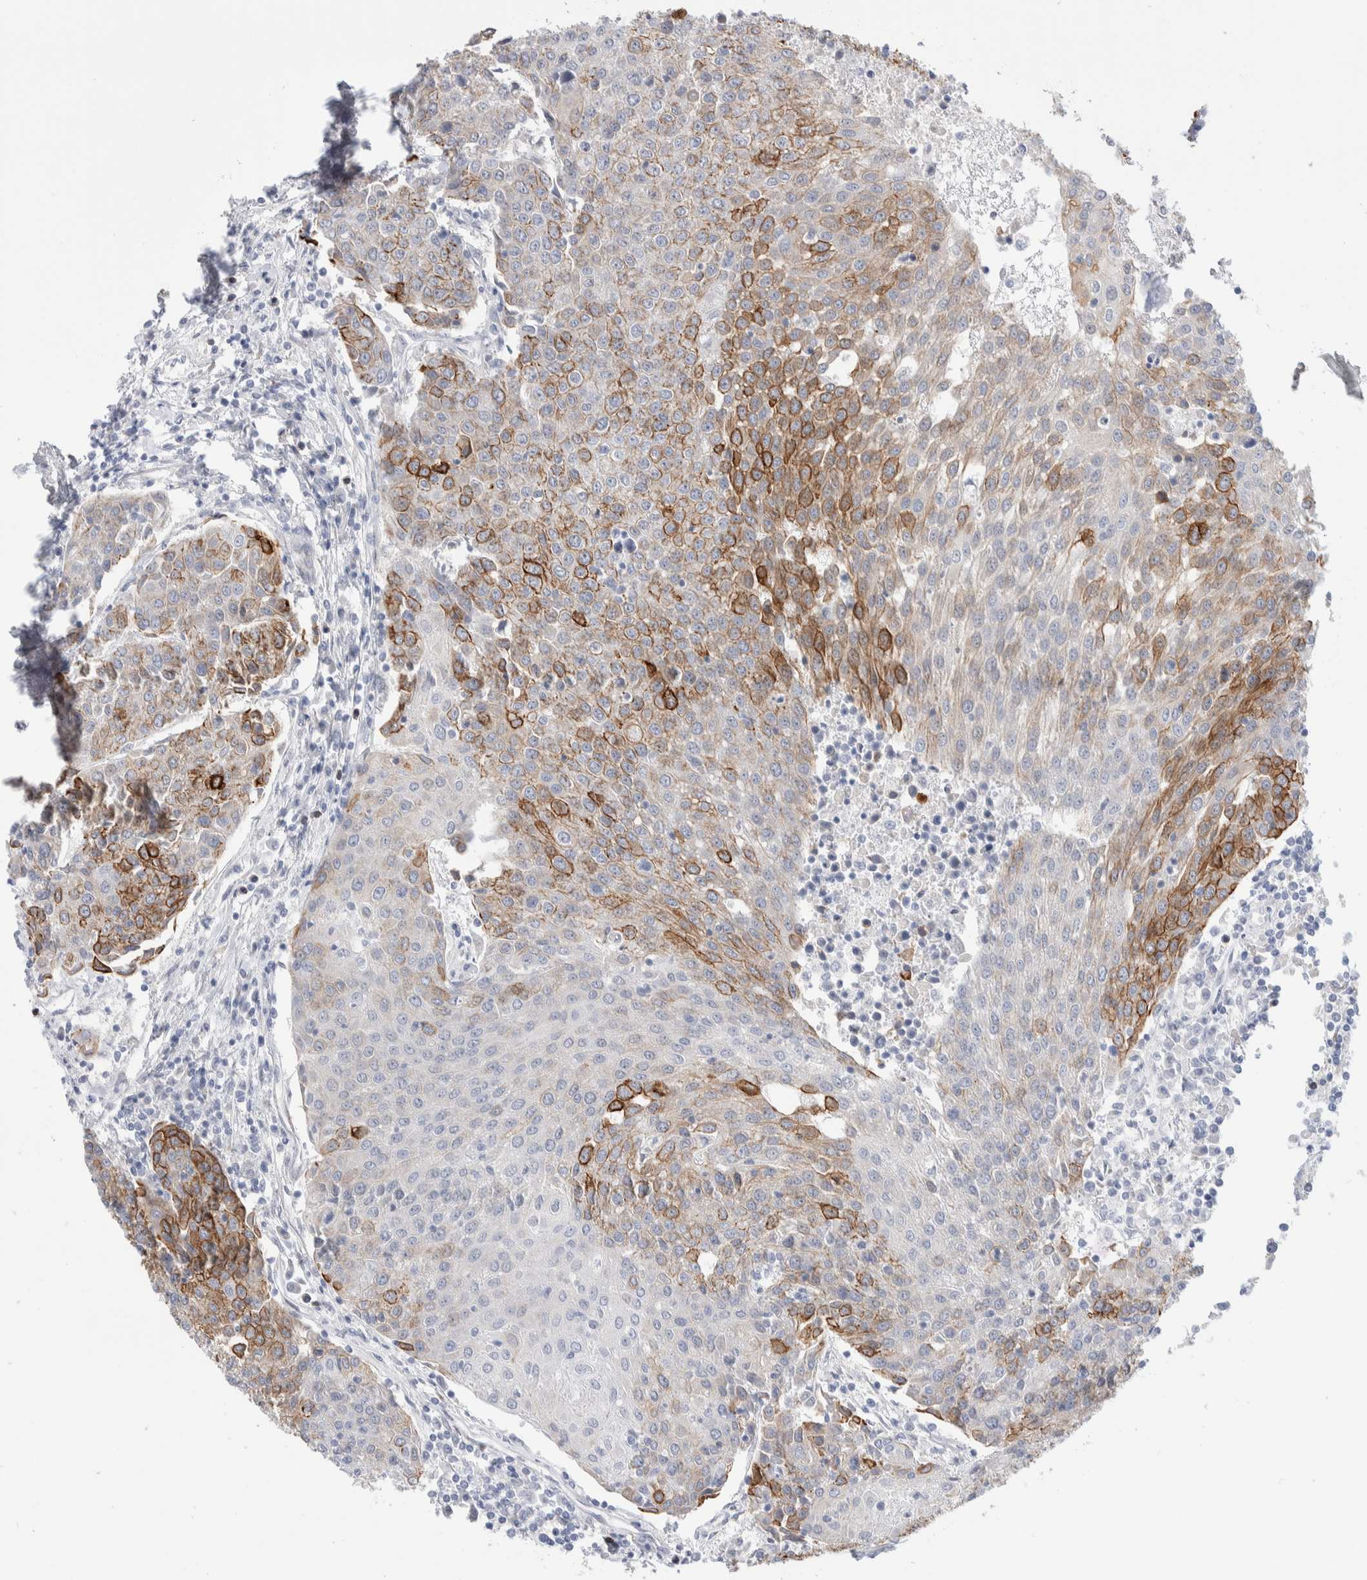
{"staining": {"intensity": "strong", "quantity": "25%-75%", "location": "cytoplasmic/membranous"}, "tissue": "urothelial cancer", "cell_type": "Tumor cells", "image_type": "cancer", "snomed": [{"axis": "morphology", "description": "Urothelial carcinoma, High grade"}, {"axis": "topography", "description": "Urinary bladder"}], "caption": "Tumor cells show high levels of strong cytoplasmic/membranous staining in approximately 25%-75% of cells in human urothelial cancer.", "gene": "C1orf112", "patient": {"sex": "female", "age": 85}}